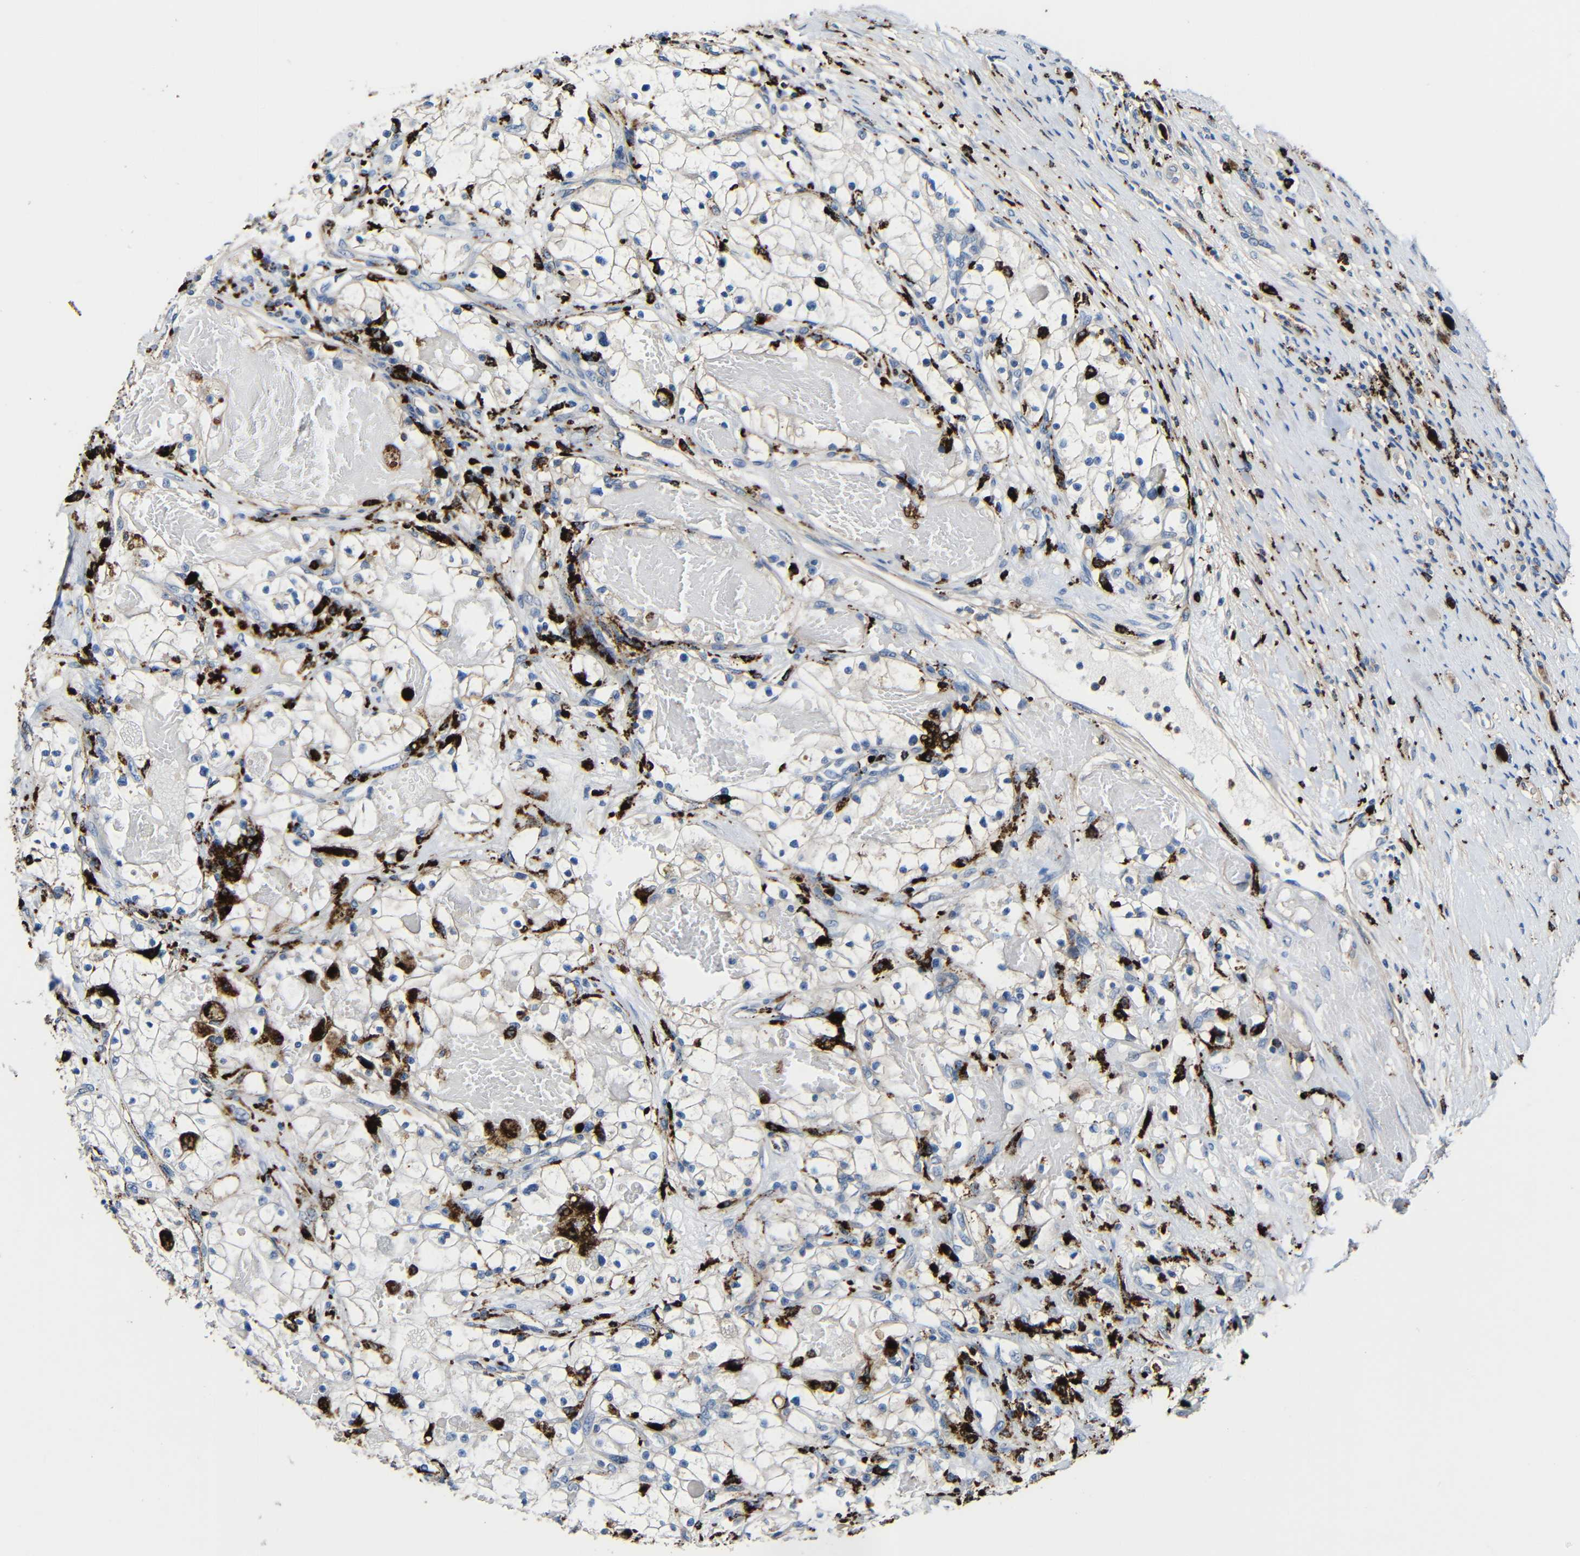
{"staining": {"intensity": "negative", "quantity": "none", "location": "none"}, "tissue": "renal cancer", "cell_type": "Tumor cells", "image_type": "cancer", "snomed": [{"axis": "morphology", "description": "Adenocarcinoma, NOS"}, {"axis": "topography", "description": "Kidney"}], "caption": "There is no significant positivity in tumor cells of renal cancer (adenocarcinoma).", "gene": "HLA-DMA", "patient": {"sex": "male", "age": 68}}